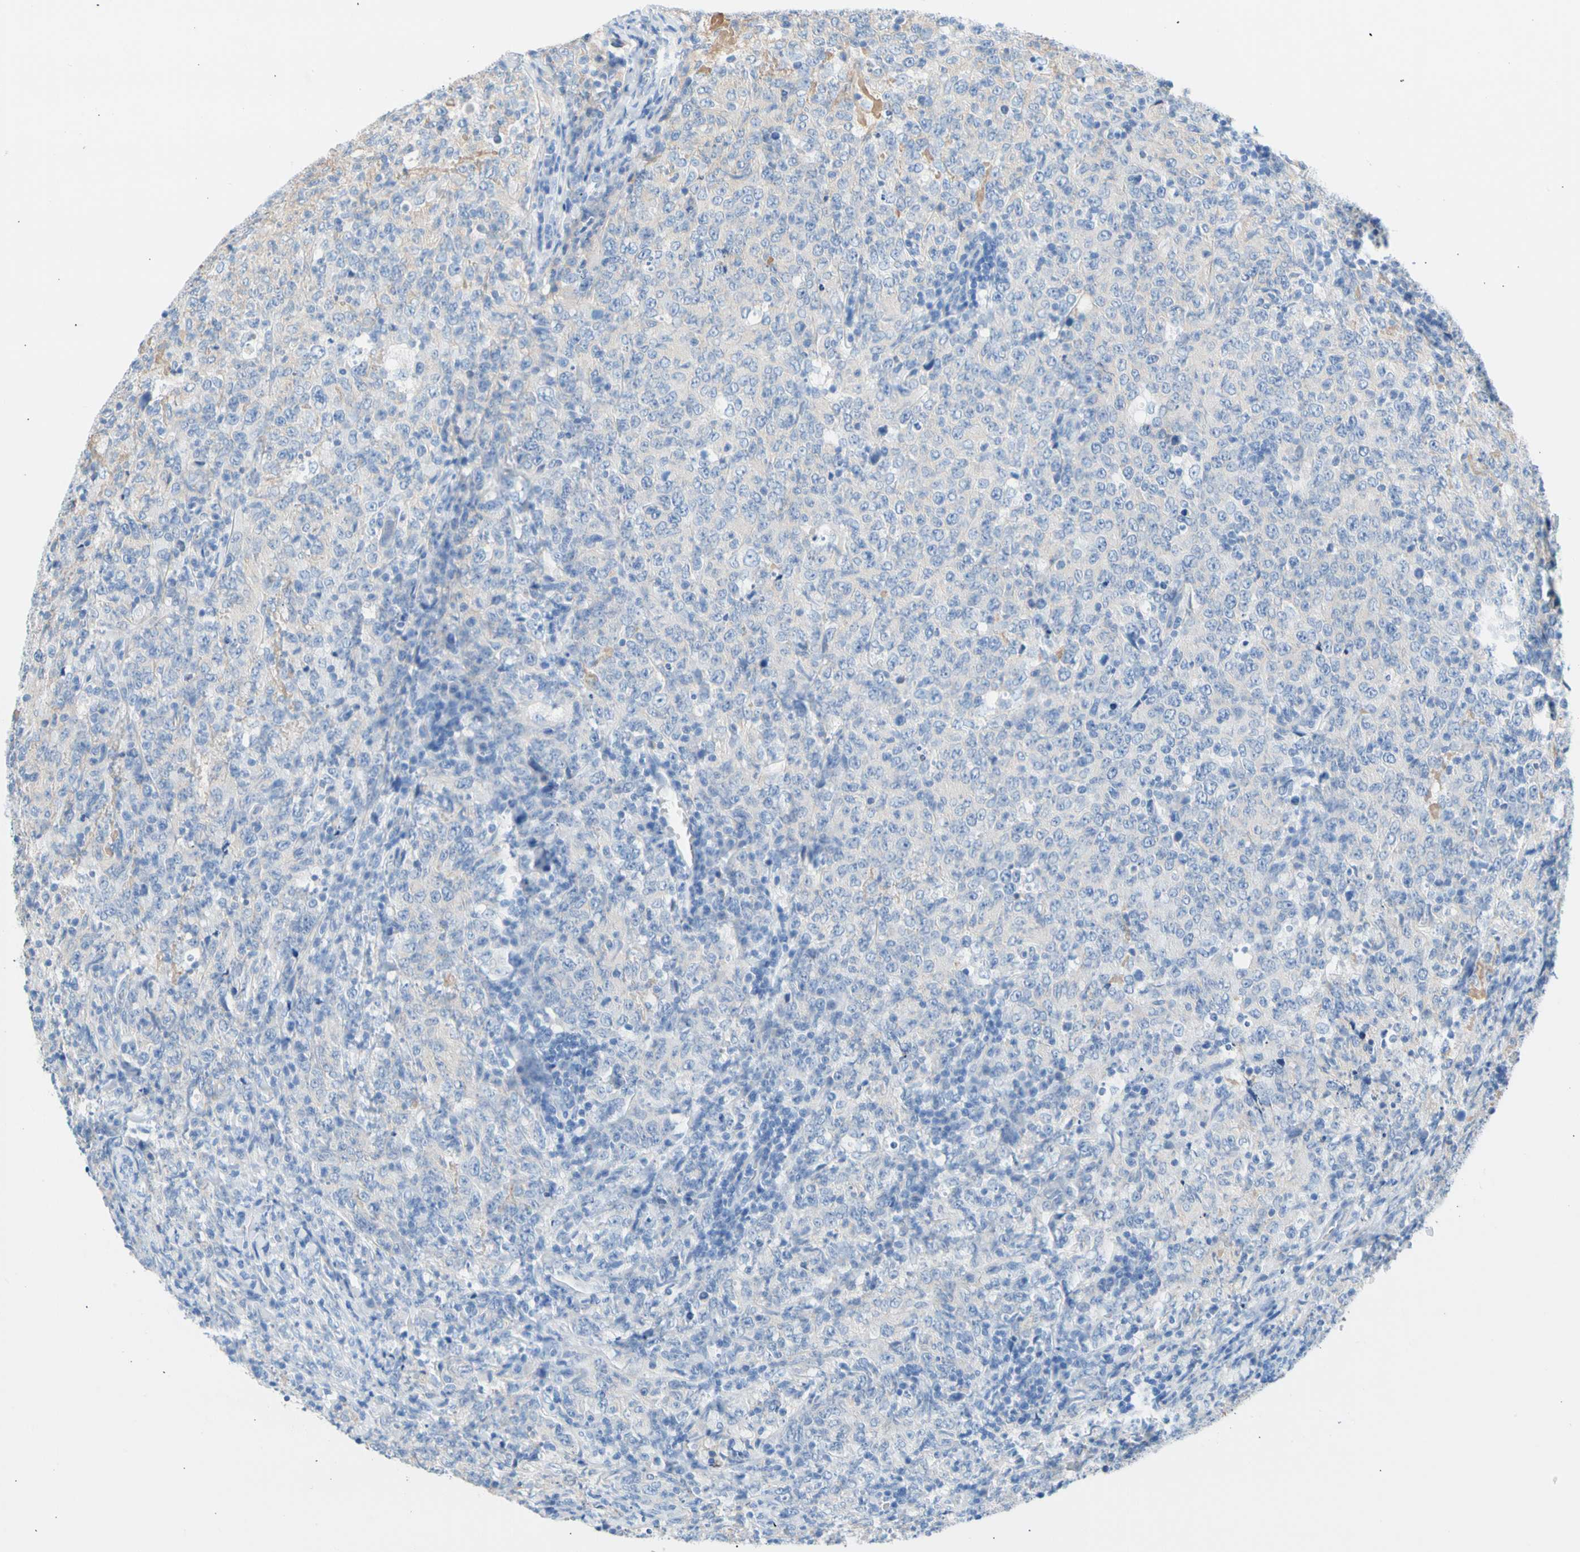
{"staining": {"intensity": "negative", "quantity": "none", "location": "none"}, "tissue": "lymphoma", "cell_type": "Tumor cells", "image_type": "cancer", "snomed": [{"axis": "morphology", "description": "Malignant lymphoma, non-Hodgkin's type, High grade"}, {"axis": "topography", "description": "Tonsil"}], "caption": "DAB immunohistochemical staining of lymphoma demonstrates no significant positivity in tumor cells.", "gene": "CEL", "patient": {"sex": "female", "age": 36}}